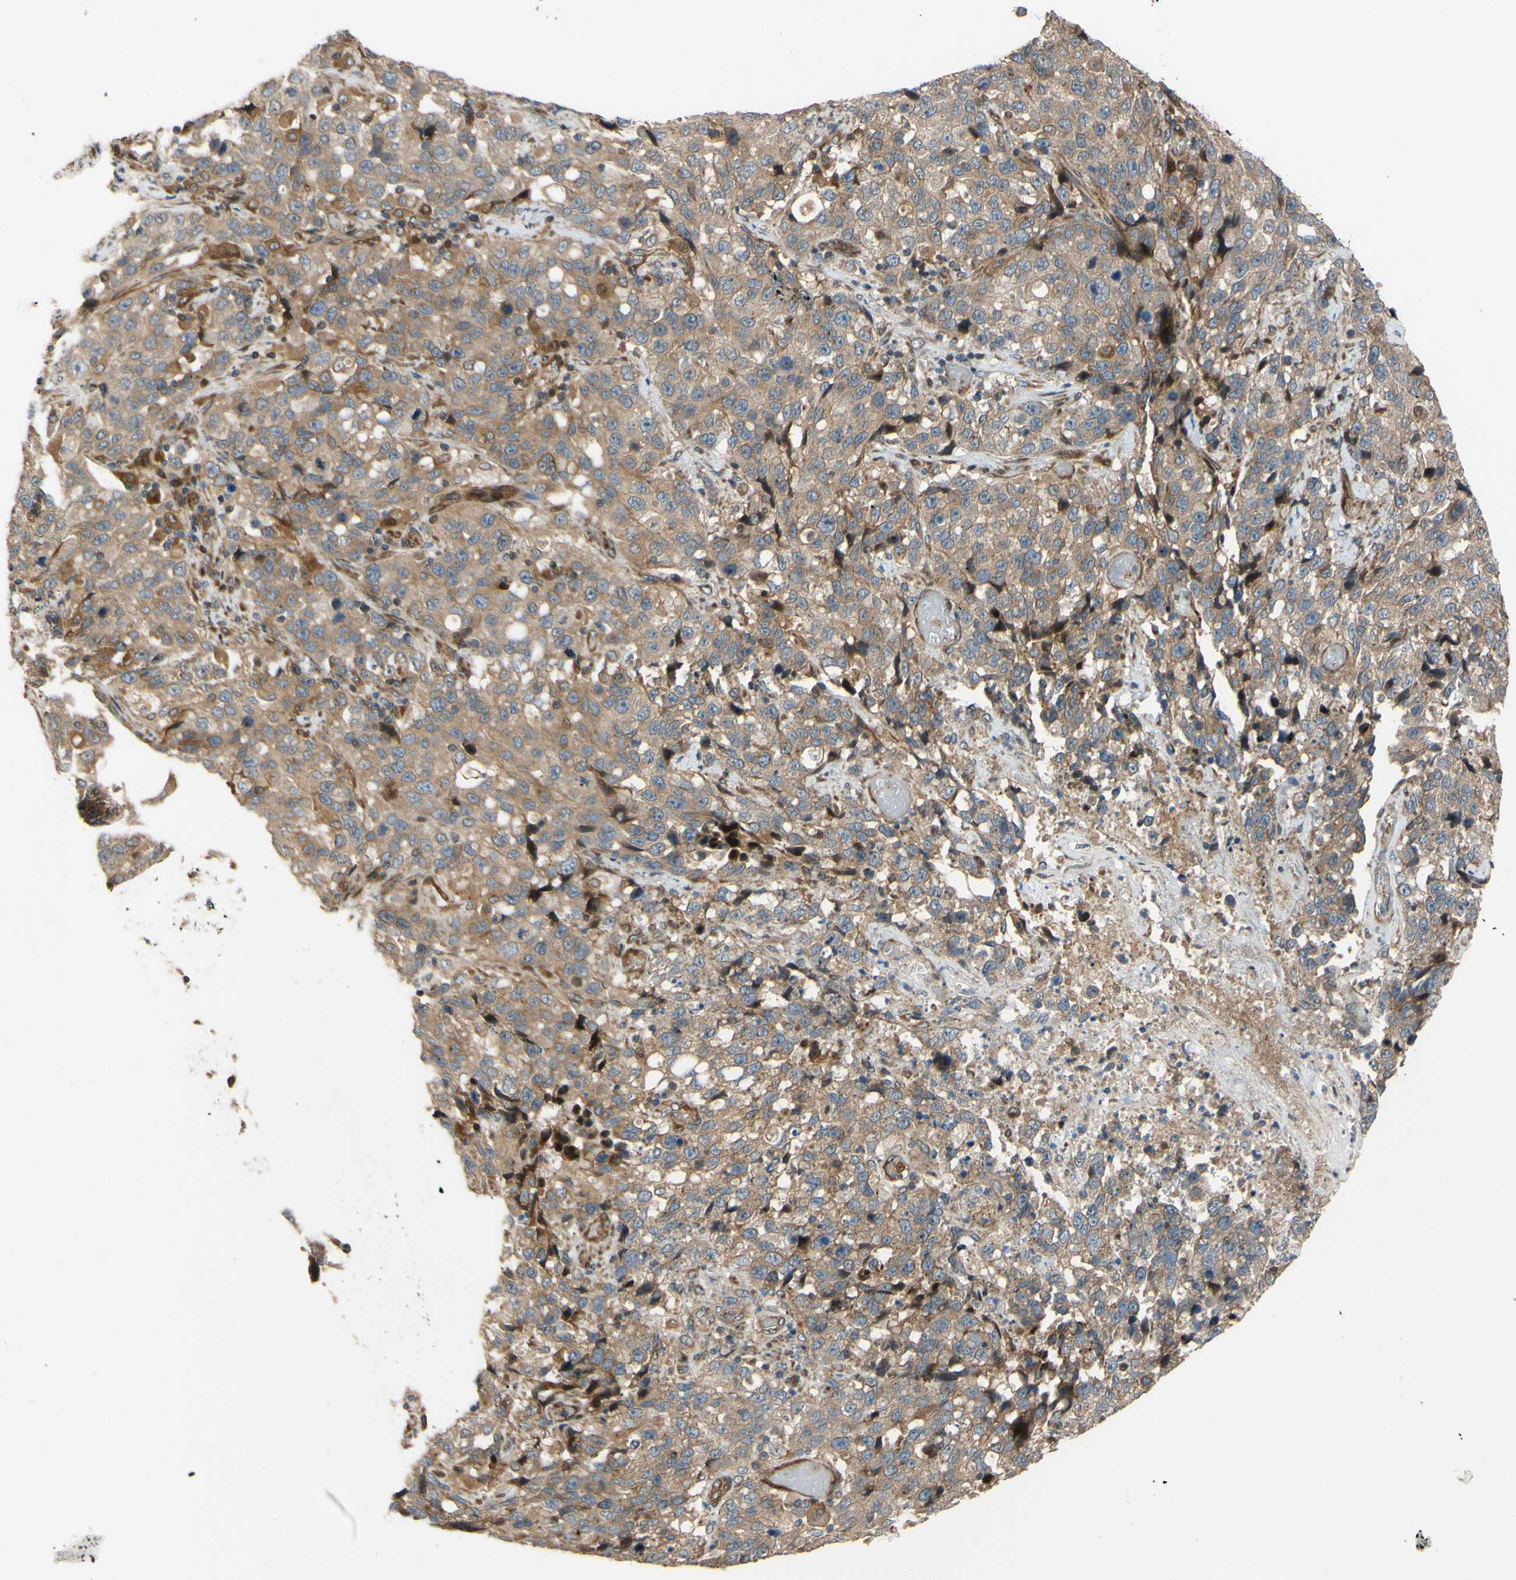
{"staining": {"intensity": "moderate", "quantity": ">75%", "location": "cytoplasmic/membranous"}, "tissue": "stomach cancer", "cell_type": "Tumor cells", "image_type": "cancer", "snomed": [{"axis": "morphology", "description": "Normal tissue, NOS"}, {"axis": "morphology", "description": "Adenocarcinoma, NOS"}, {"axis": "topography", "description": "Stomach"}], "caption": "There is medium levels of moderate cytoplasmic/membranous staining in tumor cells of adenocarcinoma (stomach), as demonstrated by immunohistochemical staining (brown color).", "gene": "SPTLC1", "patient": {"sex": "male", "age": 48}}